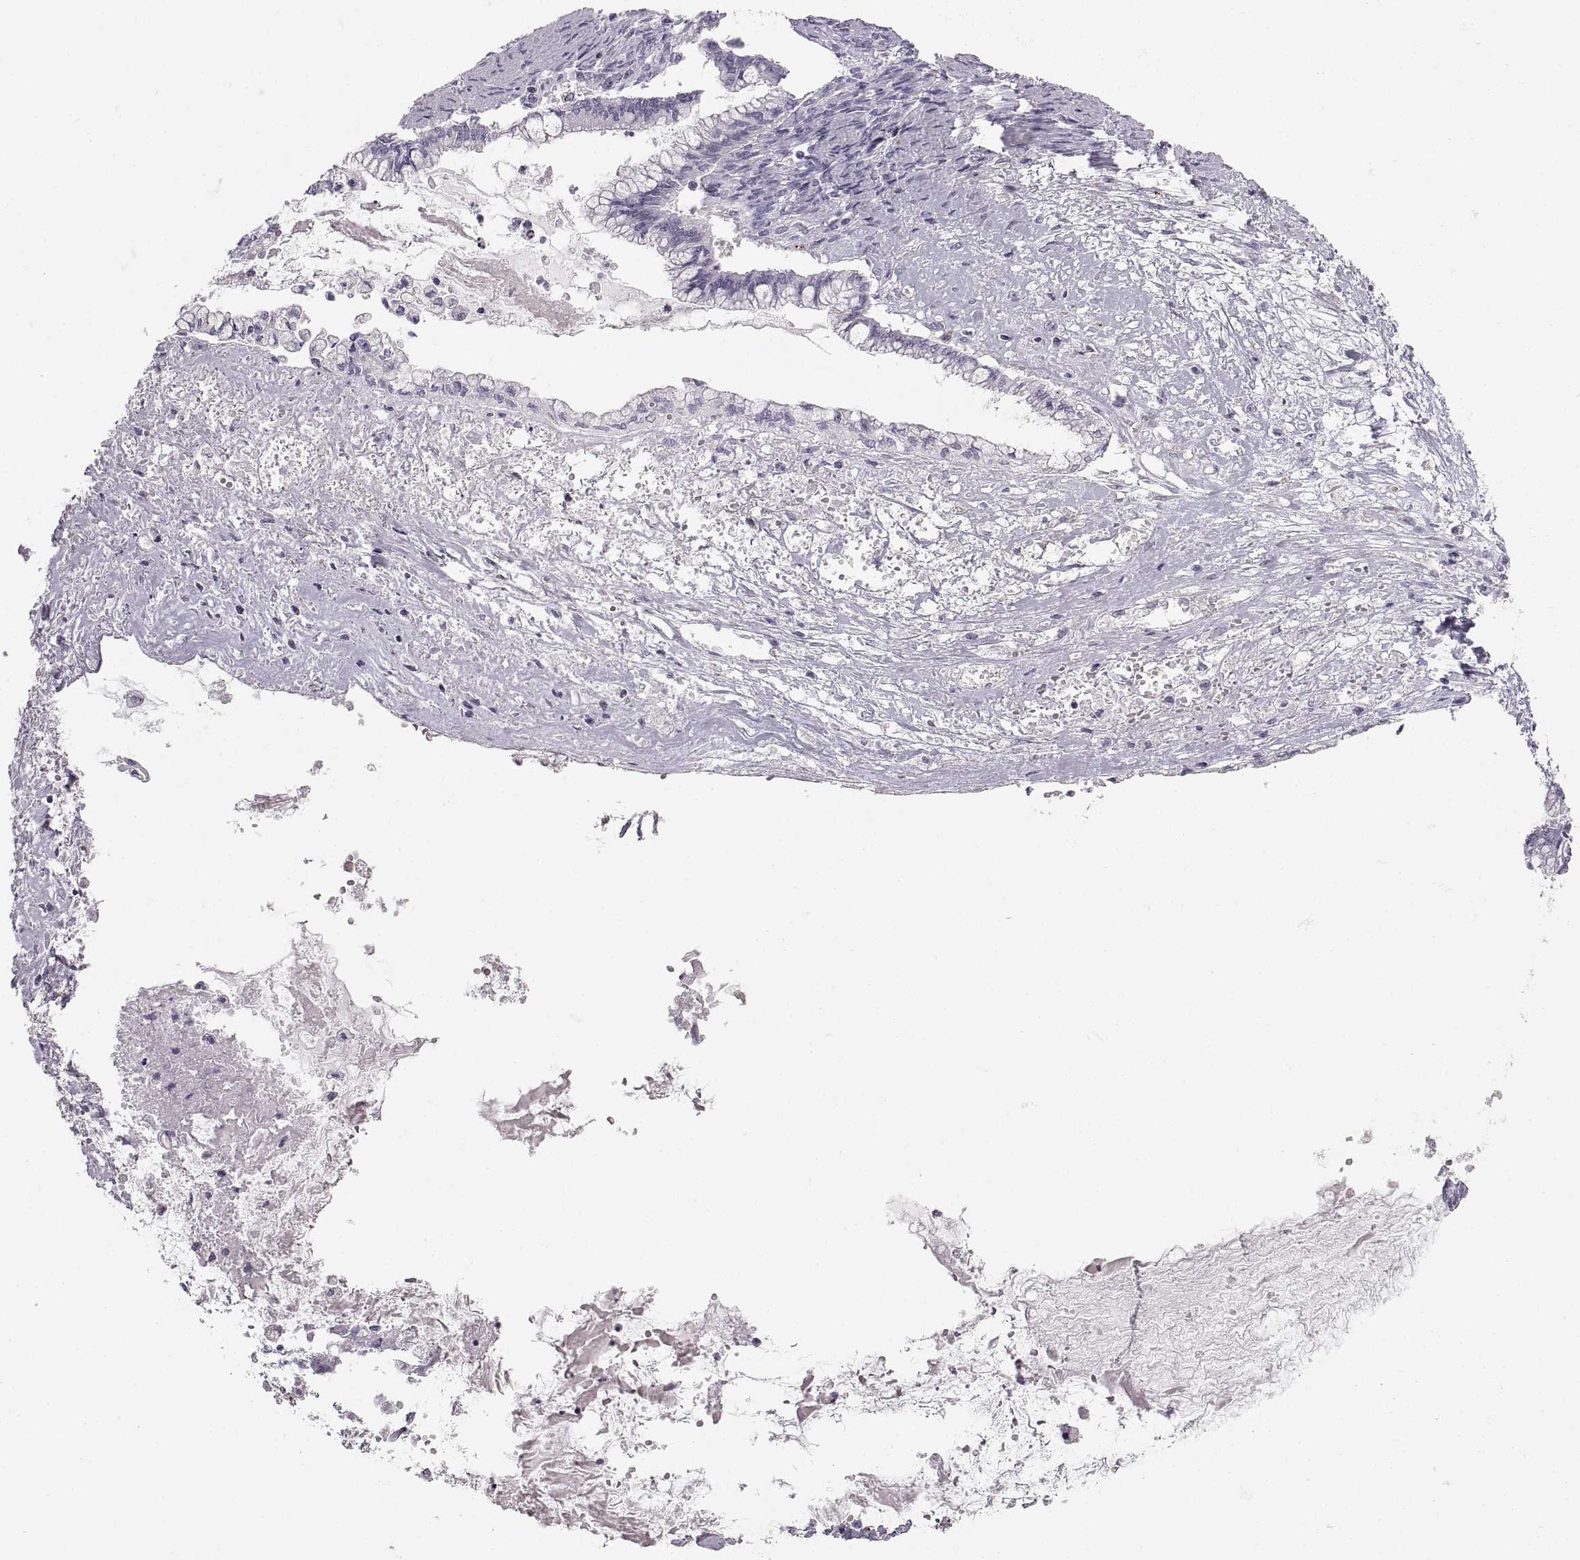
{"staining": {"intensity": "negative", "quantity": "none", "location": "none"}, "tissue": "ovarian cancer", "cell_type": "Tumor cells", "image_type": "cancer", "snomed": [{"axis": "morphology", "description": "Cystadenocarcinoma, mucinous, NOS"}, {"axis": "topography", "description": "Ovary"}], "caption": "Tumor cells show no significant protein expression in ovarian cancer.", "gene": "COL9A3", "patient": {"sex": "female", "age": 67}}